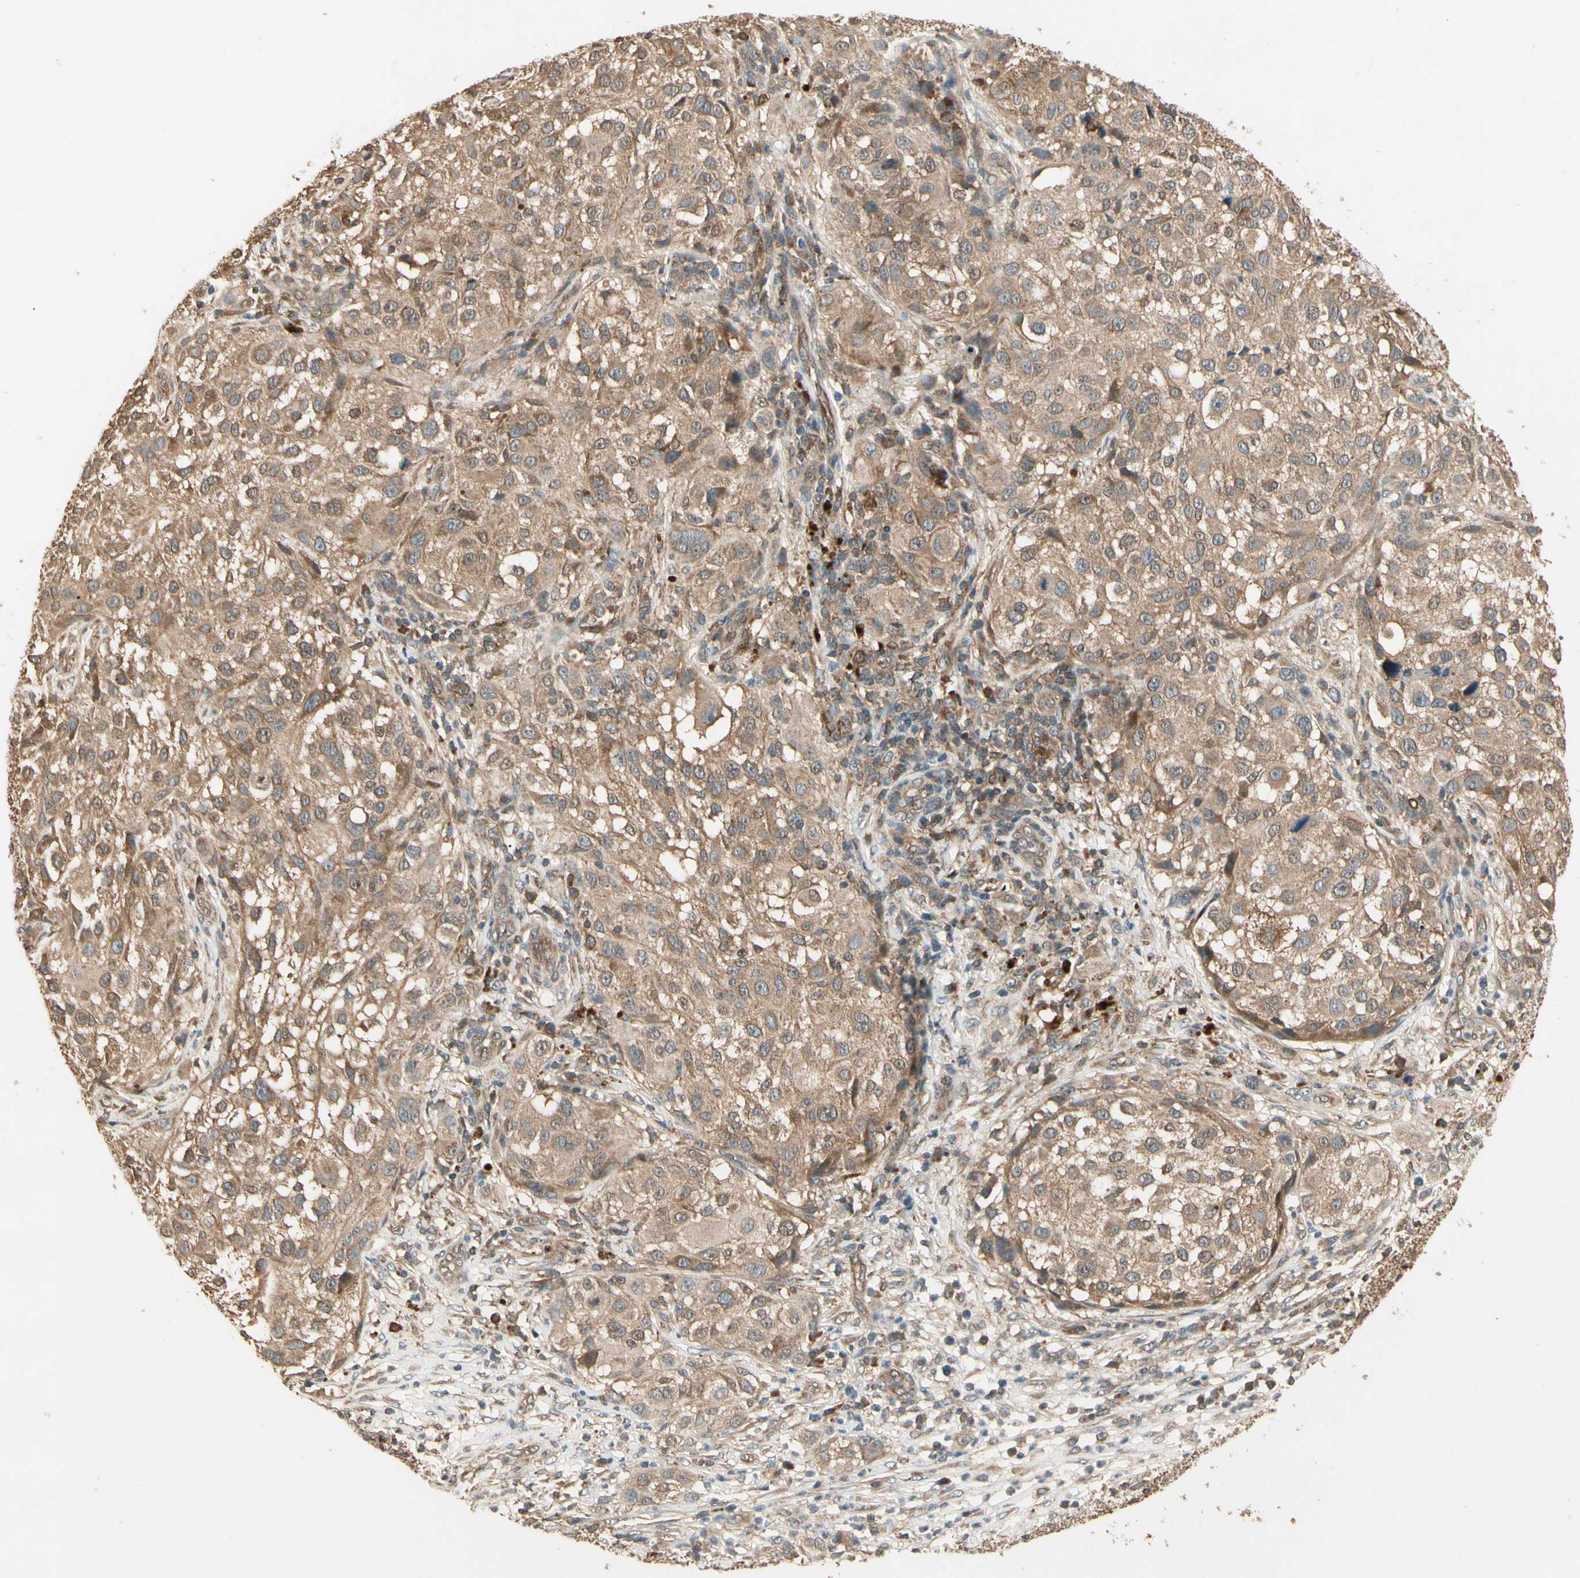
{"staining": {"intensity": "moderate", "quantity": ">75%", "location": "cytoplasmic/membranous"}, "tissue": "melanoma", "cell_type": "Tumor cells", "image_type": "cancer", "snomed": [{"axis": "morphology", "description": "Necrosis, NOS"}, {"axis": "morphology", "description": "Malignant melanoma, NOS"}, {"axis": "topography", "description": "Skin"}], "caption": "Malignant melanoma stained for a protein exhibits moderate cytoplasmic/membranous positivity in tumor cells.", "gene": "CCT7", "patient": {"sex": "female", "age": 87}}